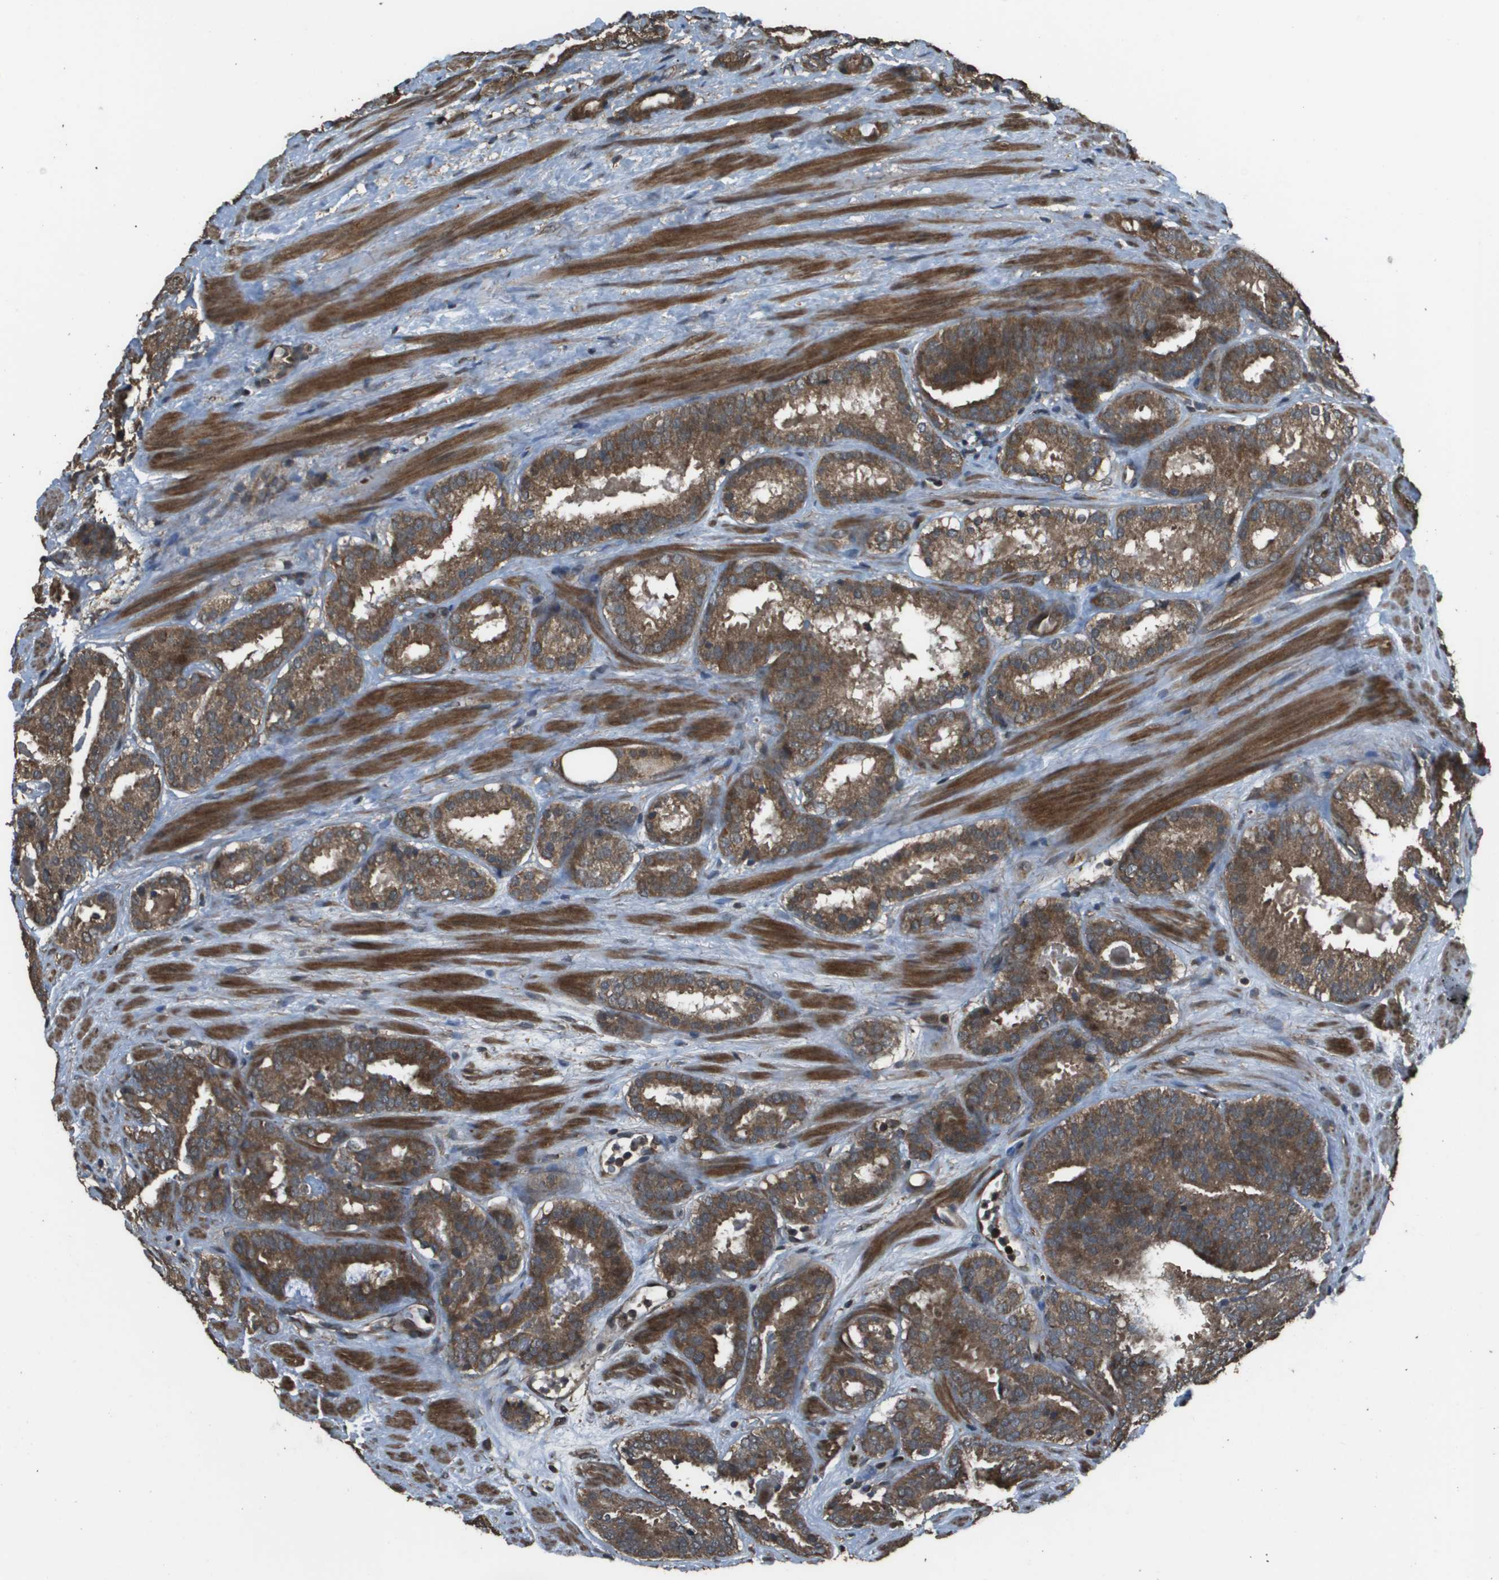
{"staining": {"intensity": "moderate", "quantity": ">75%", "location": "cytoplasmic/membranous"}, "tissue": "prostate cancer", "cell_type": "Tumor cells", "image_type": "cancer", "snomed": [{"axis": "morphology", "description": "Adenocarcinoma, Low grade"}, {"axis": "topography", "description": "Prostate"}], "caption": "A medium amount of moderate cytoplasmic/membranous expression is identified in approximately >75% of tumor cells in adenocarcinoma (low-grade) (prostate) tissue. Nuclei are stained in blue.", "gene": "FIG4", "patient": {"sex": "male", "age": 69}}